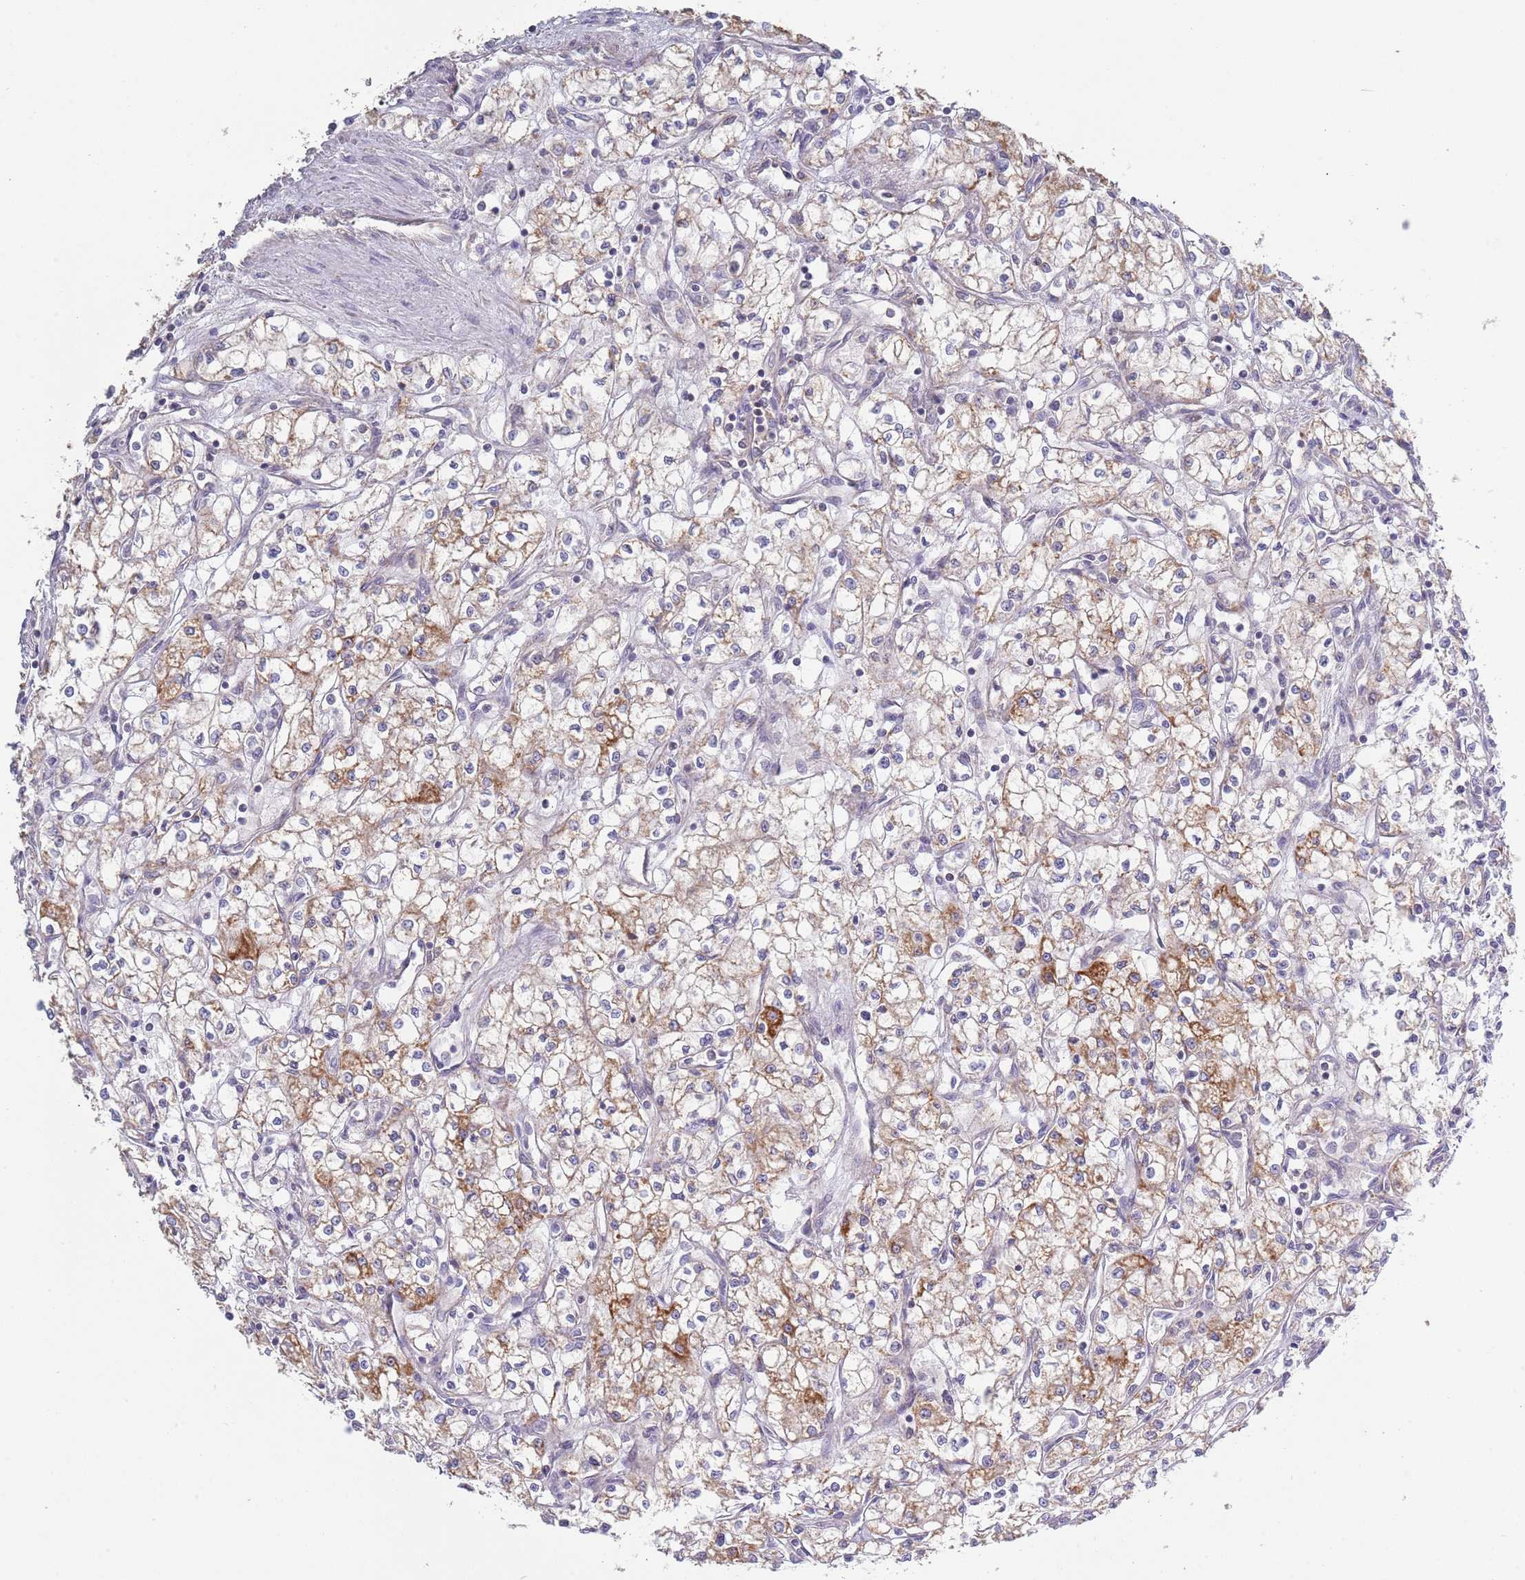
{"staining": {"intensity": "moderate", "quantity": "<25%", "location": "cytoplasmic/membranous"}, "tissue": "renal cancer", "cell_type": "Tumor cells", "image_type": "cancer", "snomed": [{"axis": "morphology", "description": "Adenocarcinoma, NOS"}, {"axis": "topography", "description": "Kidney"}], "caption": "Renal cancer stained for a protein exhibits moderate cytoplasmic/membranous positivity in tumor cells.", "gene": "ABCC10", "patient": {"sex": "male", "age": 59}}